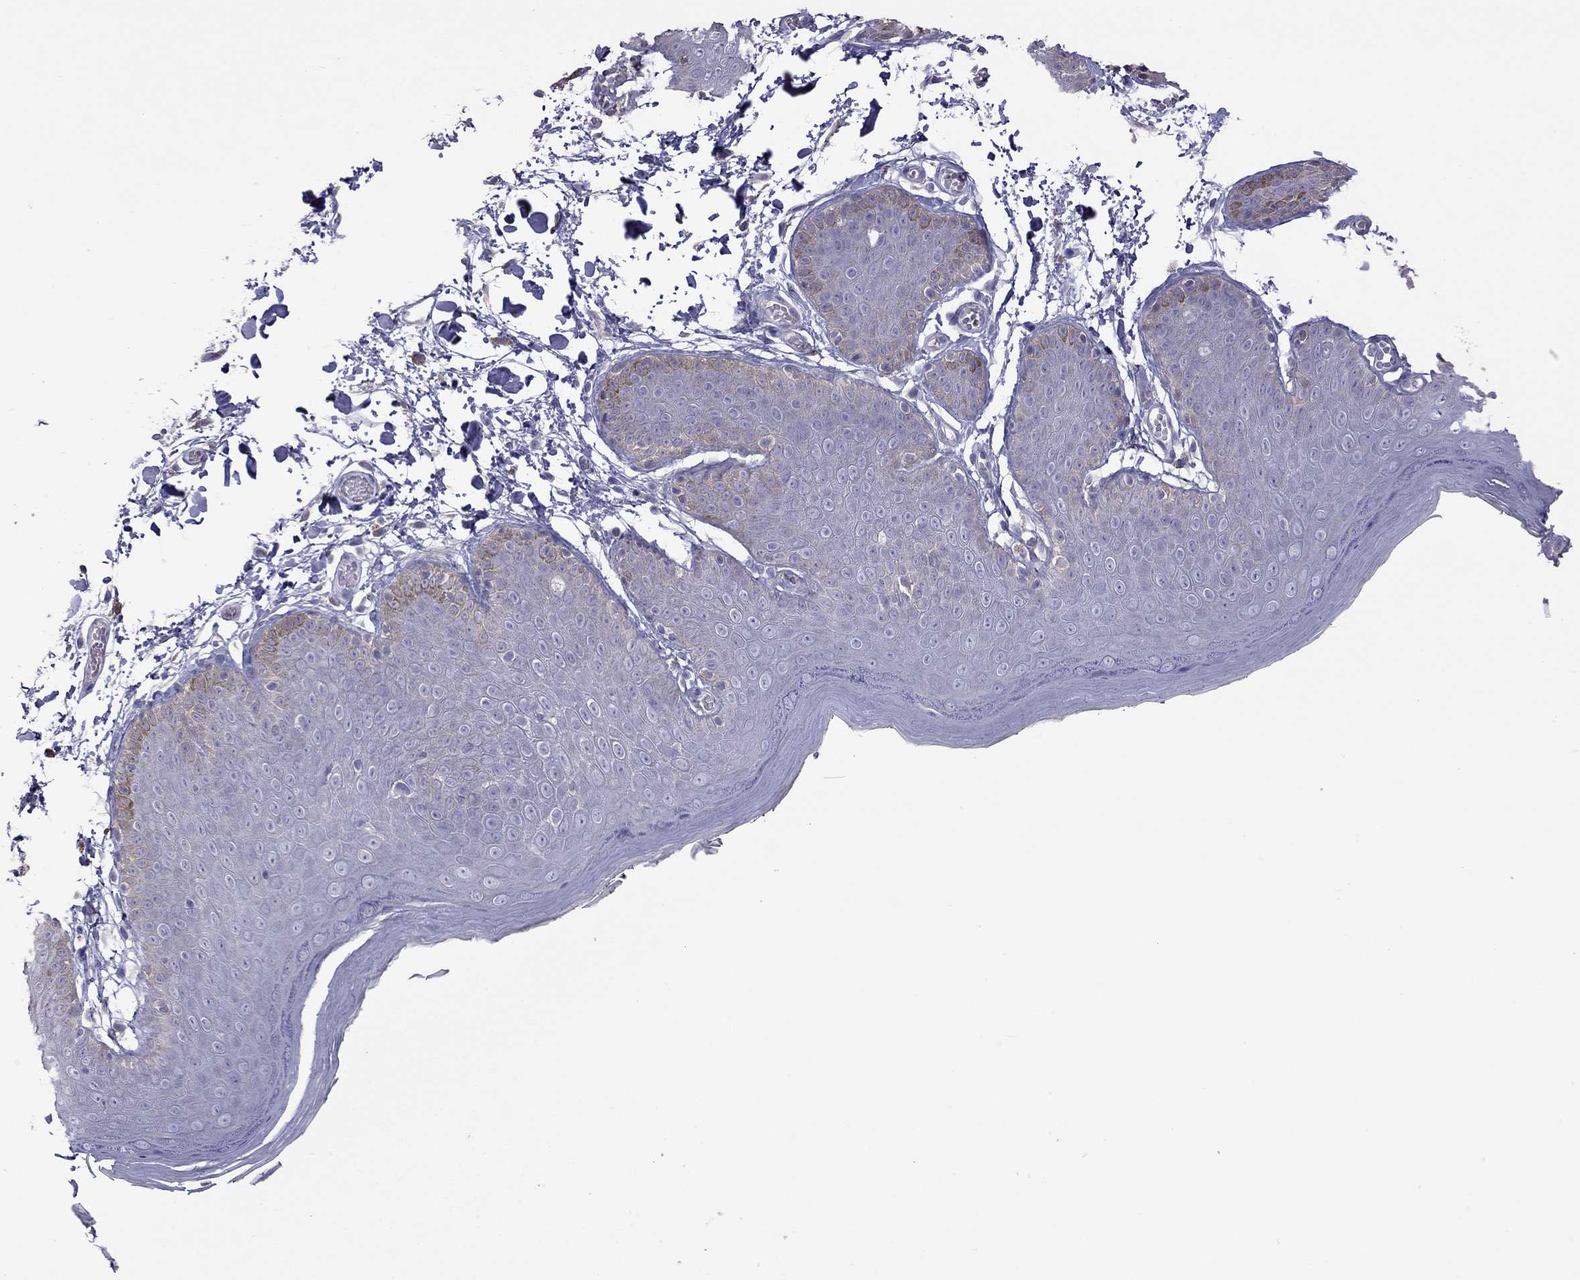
{"staining": {"intensity": "negative", "quantity": "none", "location": "none"}, "tissue": "skin", "cell_type": "Epidermal cells", "image_type": "normal", "snomed": [{"axis": "morphology", "description": "Normal tissue, NOS"}, {"axis": "topography", "description": "Anal"}], "caption": "Skin stained for a protein using immunohistochemistry (IHC) demonstrates no expression epidermal cells.", "gene": "FEZ1", "patient": {"sex": "male", "age": 53}}